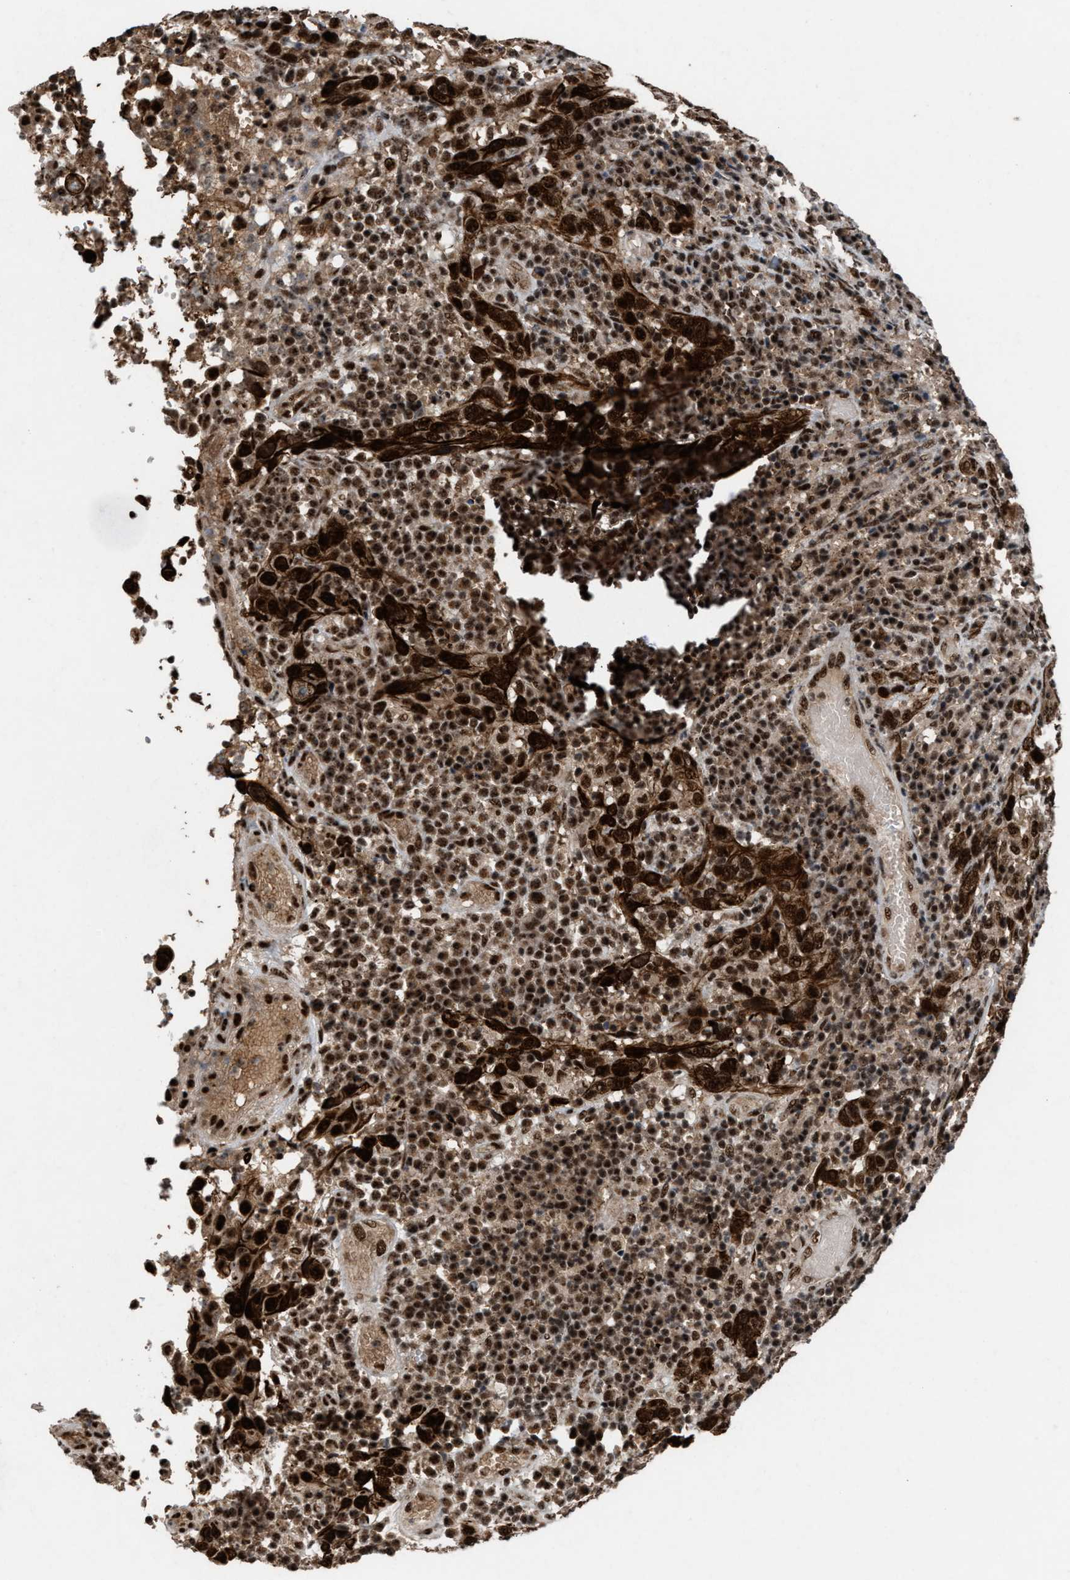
{"staining": {"intensity": "strong", "quantity": ">75%", "location": "cytoplasmic/membranous,nuclear"}, "tissue": "cervical cancer", "cell_type": "Tumor cells", "image_type": "cancer", "snomed": [{"axis": "morphology", "description": "Squamous cell carcinoma, NOS"}, {"axis": "topography", "description": "Cervix"}], "caption": "Strong cytoplasmic/membranous and nuclear expression is appreciated in approximately >75% of tumor cells in cervical cancer.", "gene": "PRPF4", "patient": {"sex": "female", "age": 46}}